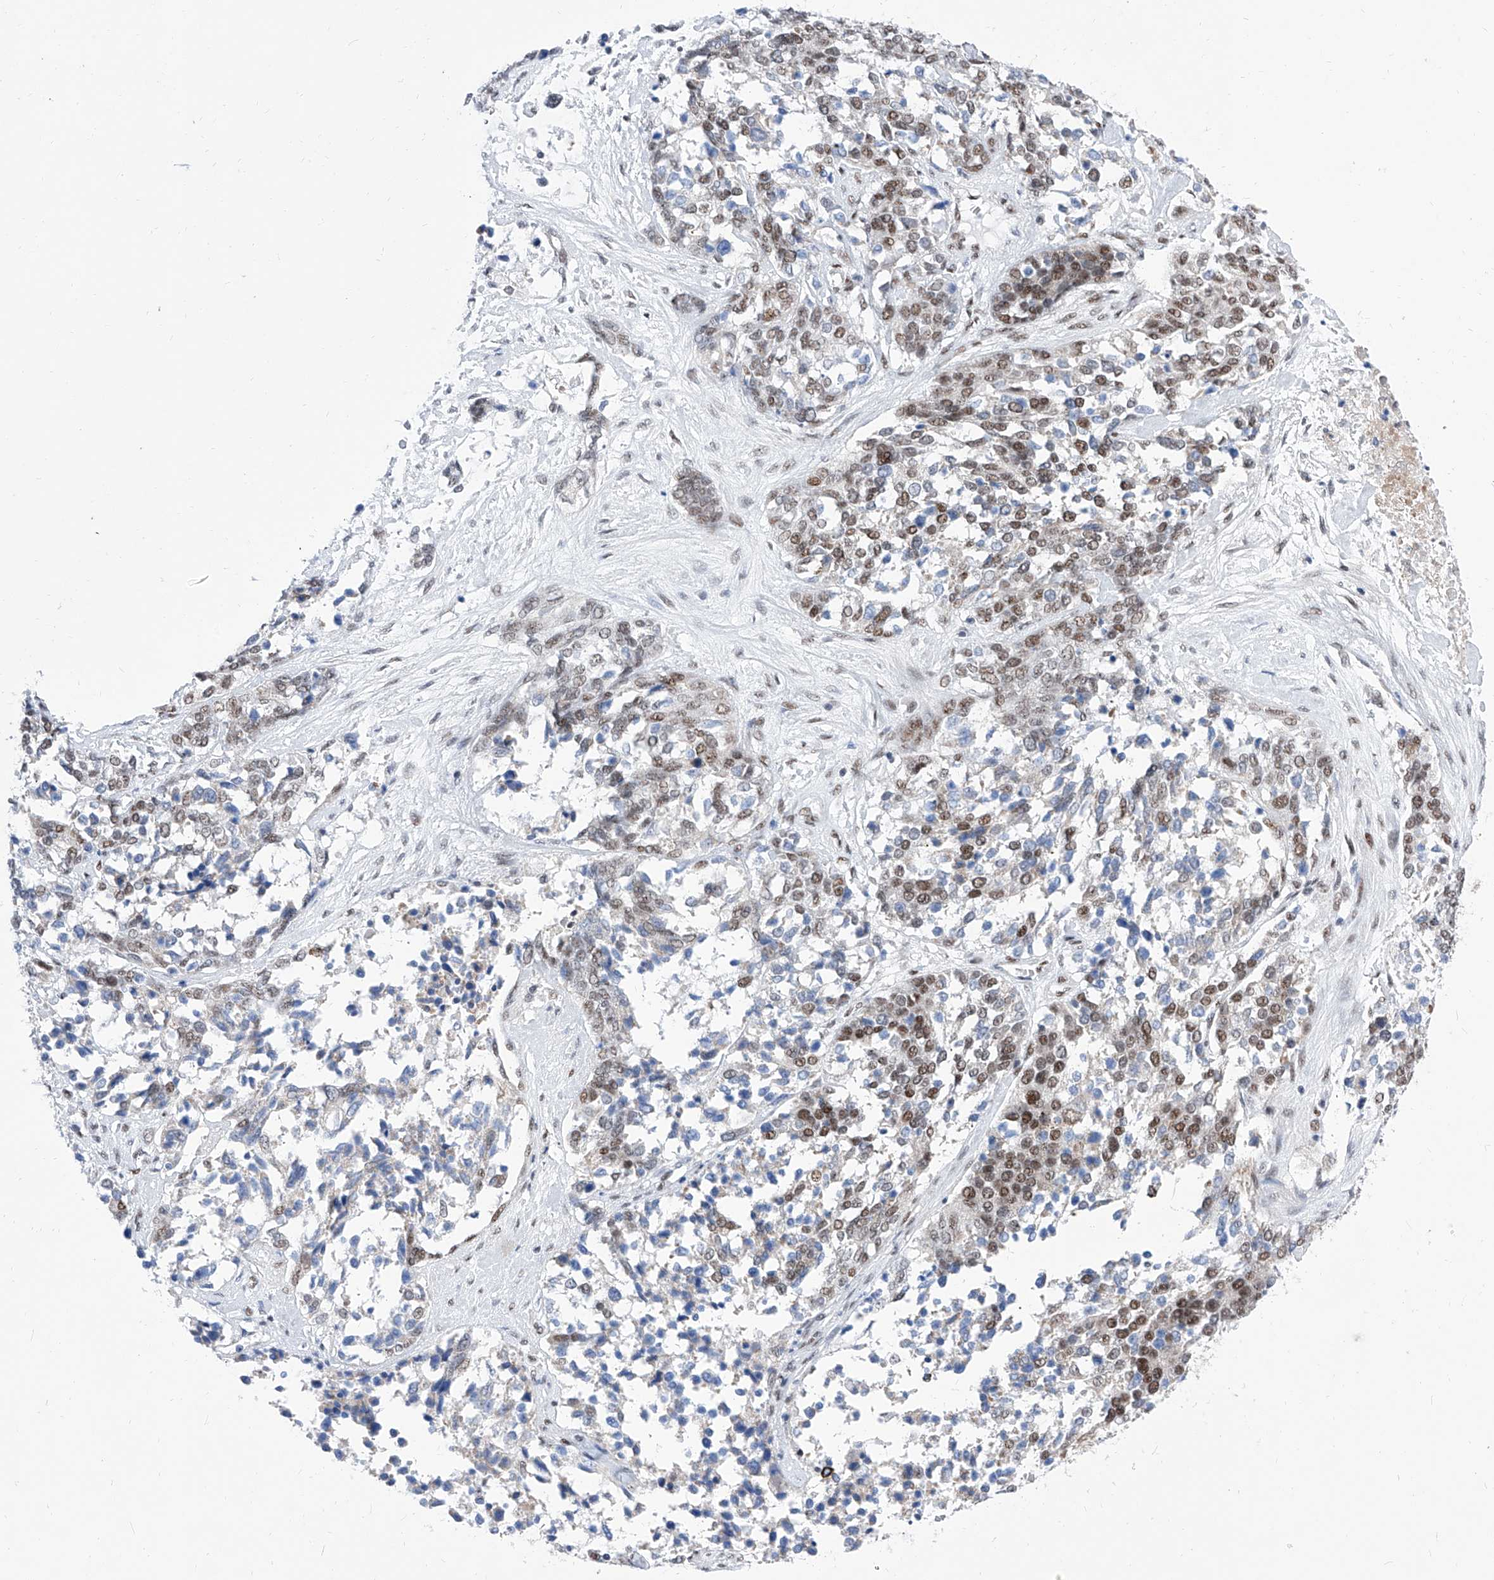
{"staining": {"intensity": "moderate", "quantity": "25%-75%", "location": "nuclear"}, "tissue": "ovarian cancer", "cell_type": "Tumor cells", "image_type": "cancer", "snomed": [{"axis": "morphology", "description": "Cystadenocarcinoma, serous, NOS"}, {"axis": "topography", "description": "Ovary"}], "caption": "Ovarian serous cystadenocarcinoma tissue displays moderate nuclear staining in approximately 25%-75% of tumor cells", "gene": "ATN1", "patient": {"sex": "female", "age": 44}}